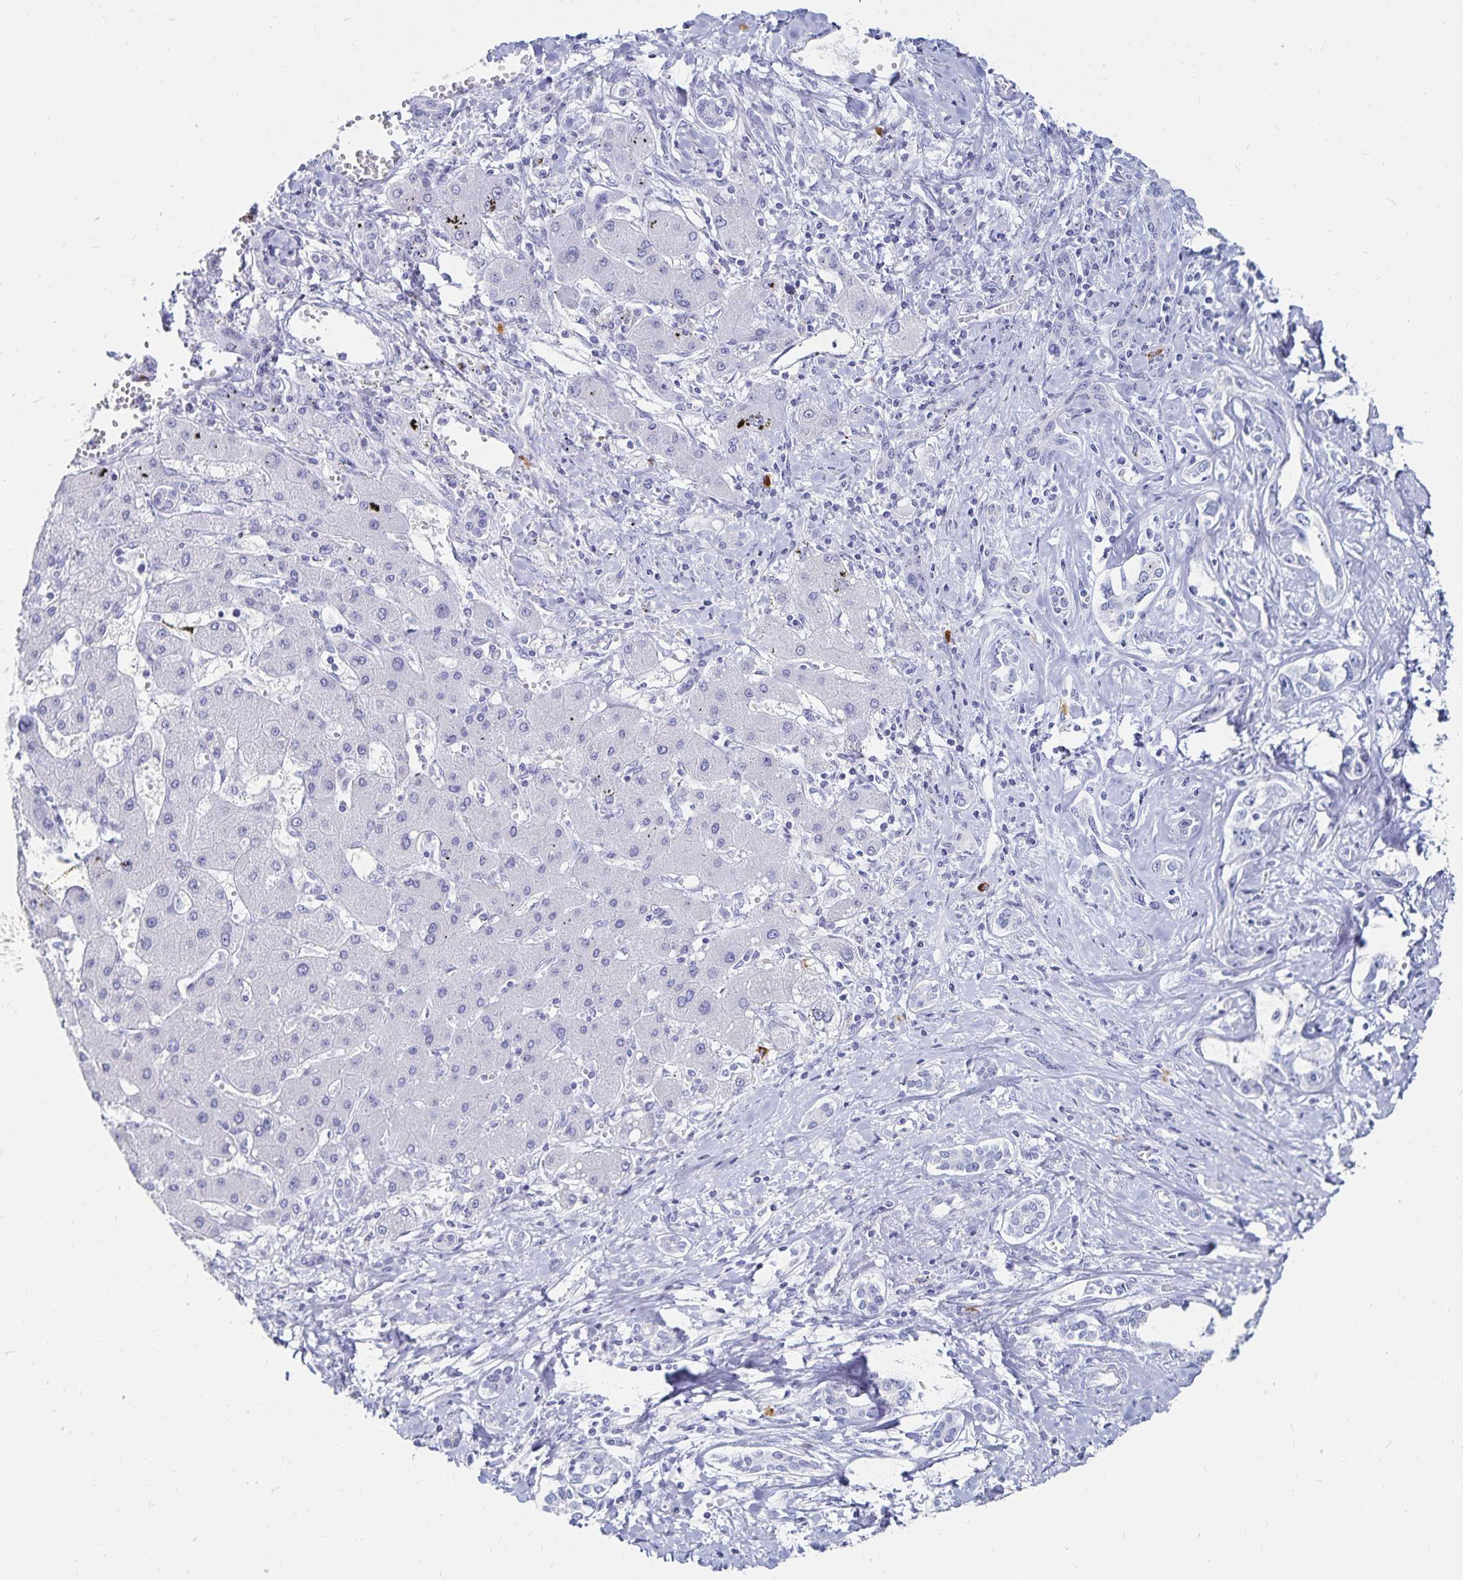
{"staining": {"intensity": "negative", "quantity": "none", "location": "none"}, "tissue": "liver cancer", "cell_type": "Tumor cells", "image_type": "cancer", "snomed": [{"axis": "morphology", "description": "Cholangiocarcinoma"}, {"axis": "topography", "description": "Liver"}], "caption": "Tumor cells show no significant positivity in liver cancer.", "gene": "TNIP1", "patient": {"sex": "male", "age": 59}}